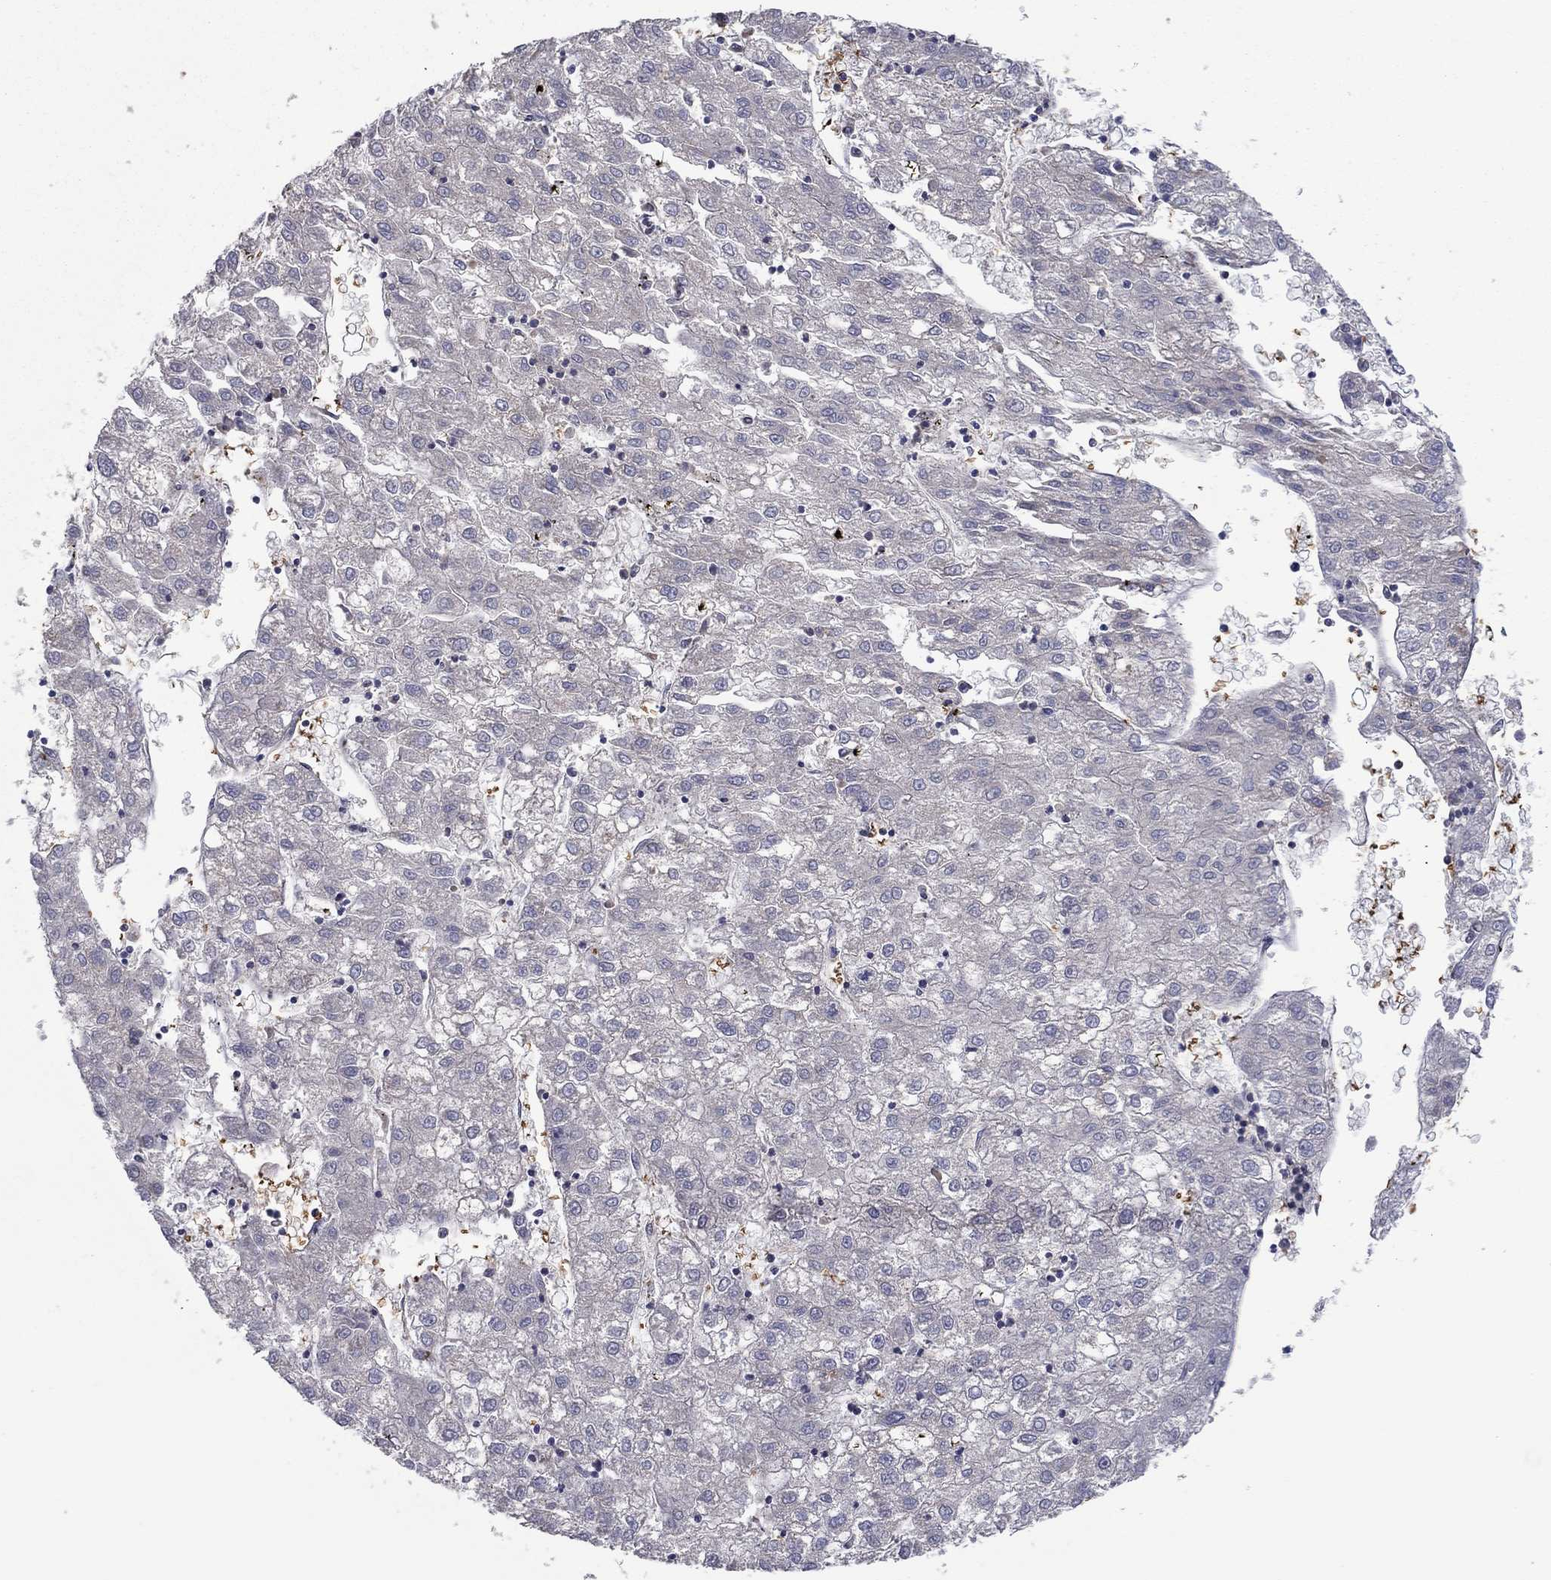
{"staining": {"intensity": "negative", "quantity": "none", "location": "none"}, "tissue": "liver cancer", "cell_type": "Tumor cells", "image_type": "cancer", "snomed": [{"axis": "morphology", "description": "Carcinoma, Hepatocellular, NOS"}, {"axis": "topography", "description": "Liver"}], "caption": "Protein analysis of liver hepatocellular carcinoma demonstrates no significant staining in tumor cells.", "gene": "RNF123", "patient": {"sex": "male", "age": 72}}